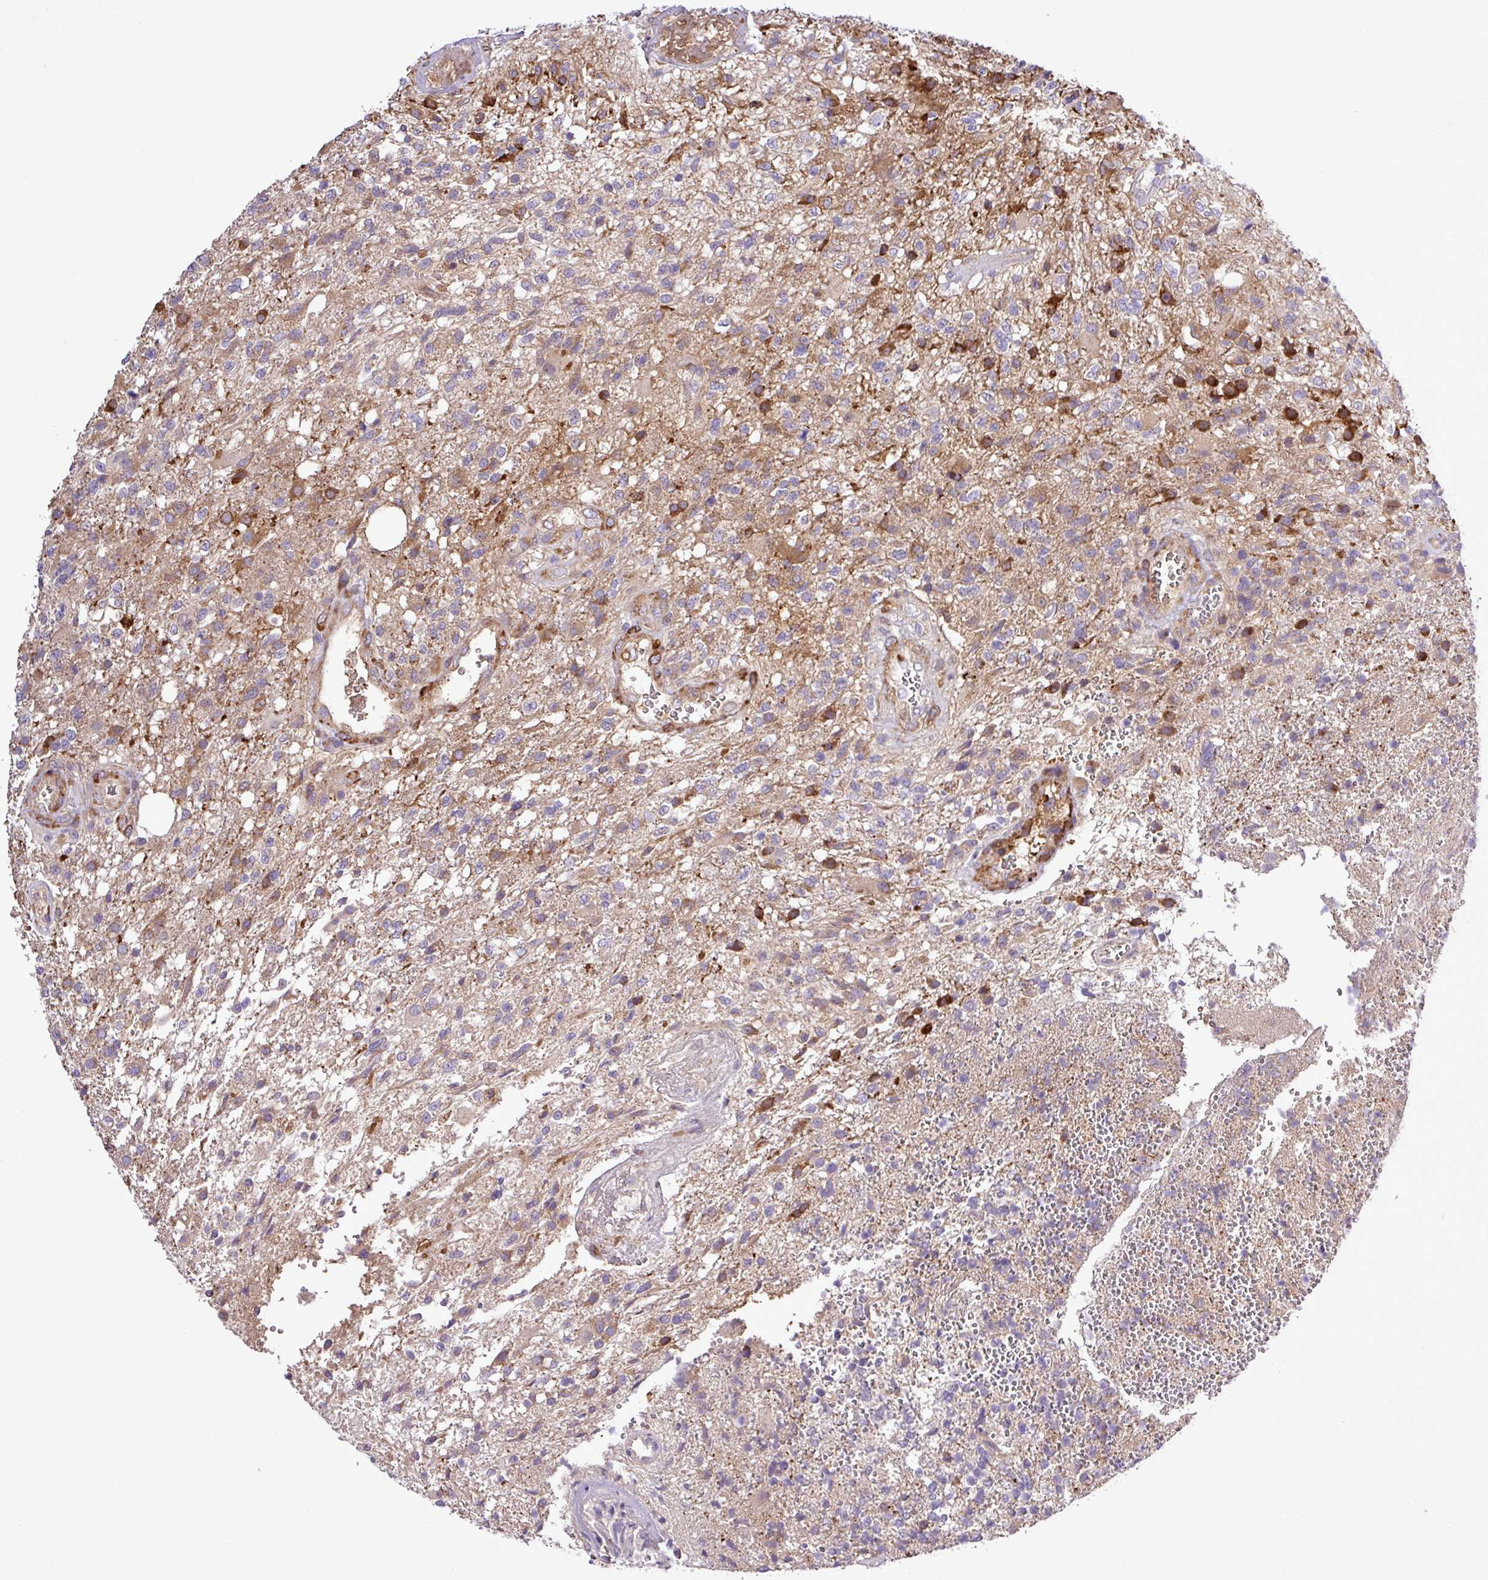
{"staining": {"intensity": "moderate", "quantity": "25%-75%", "location": "cytoplasmic/membranous"}, "tissue": "glioma", "cell_type": "Tumor cells", "image_type": "cancer", "snomed": [{"axis": "morphology", "description": "Glioma, malignant, High grade"}, {"axis": "topography", "description": "Brain"}], "caption": "Brown immunohistochemical staining in malignant high-grade glioma reveals moderate cytoplasmic/membranous positivity in about 25%-75% of tumor cells. The protein of interest is stained brown, and the nuclei are stained in blue (DAB (3,3'-diaminobenzidine) IHC with brightfield microscopy, high magnification).", "gene": "CWH43", "patient": {"sex": "male", "age": 56}}